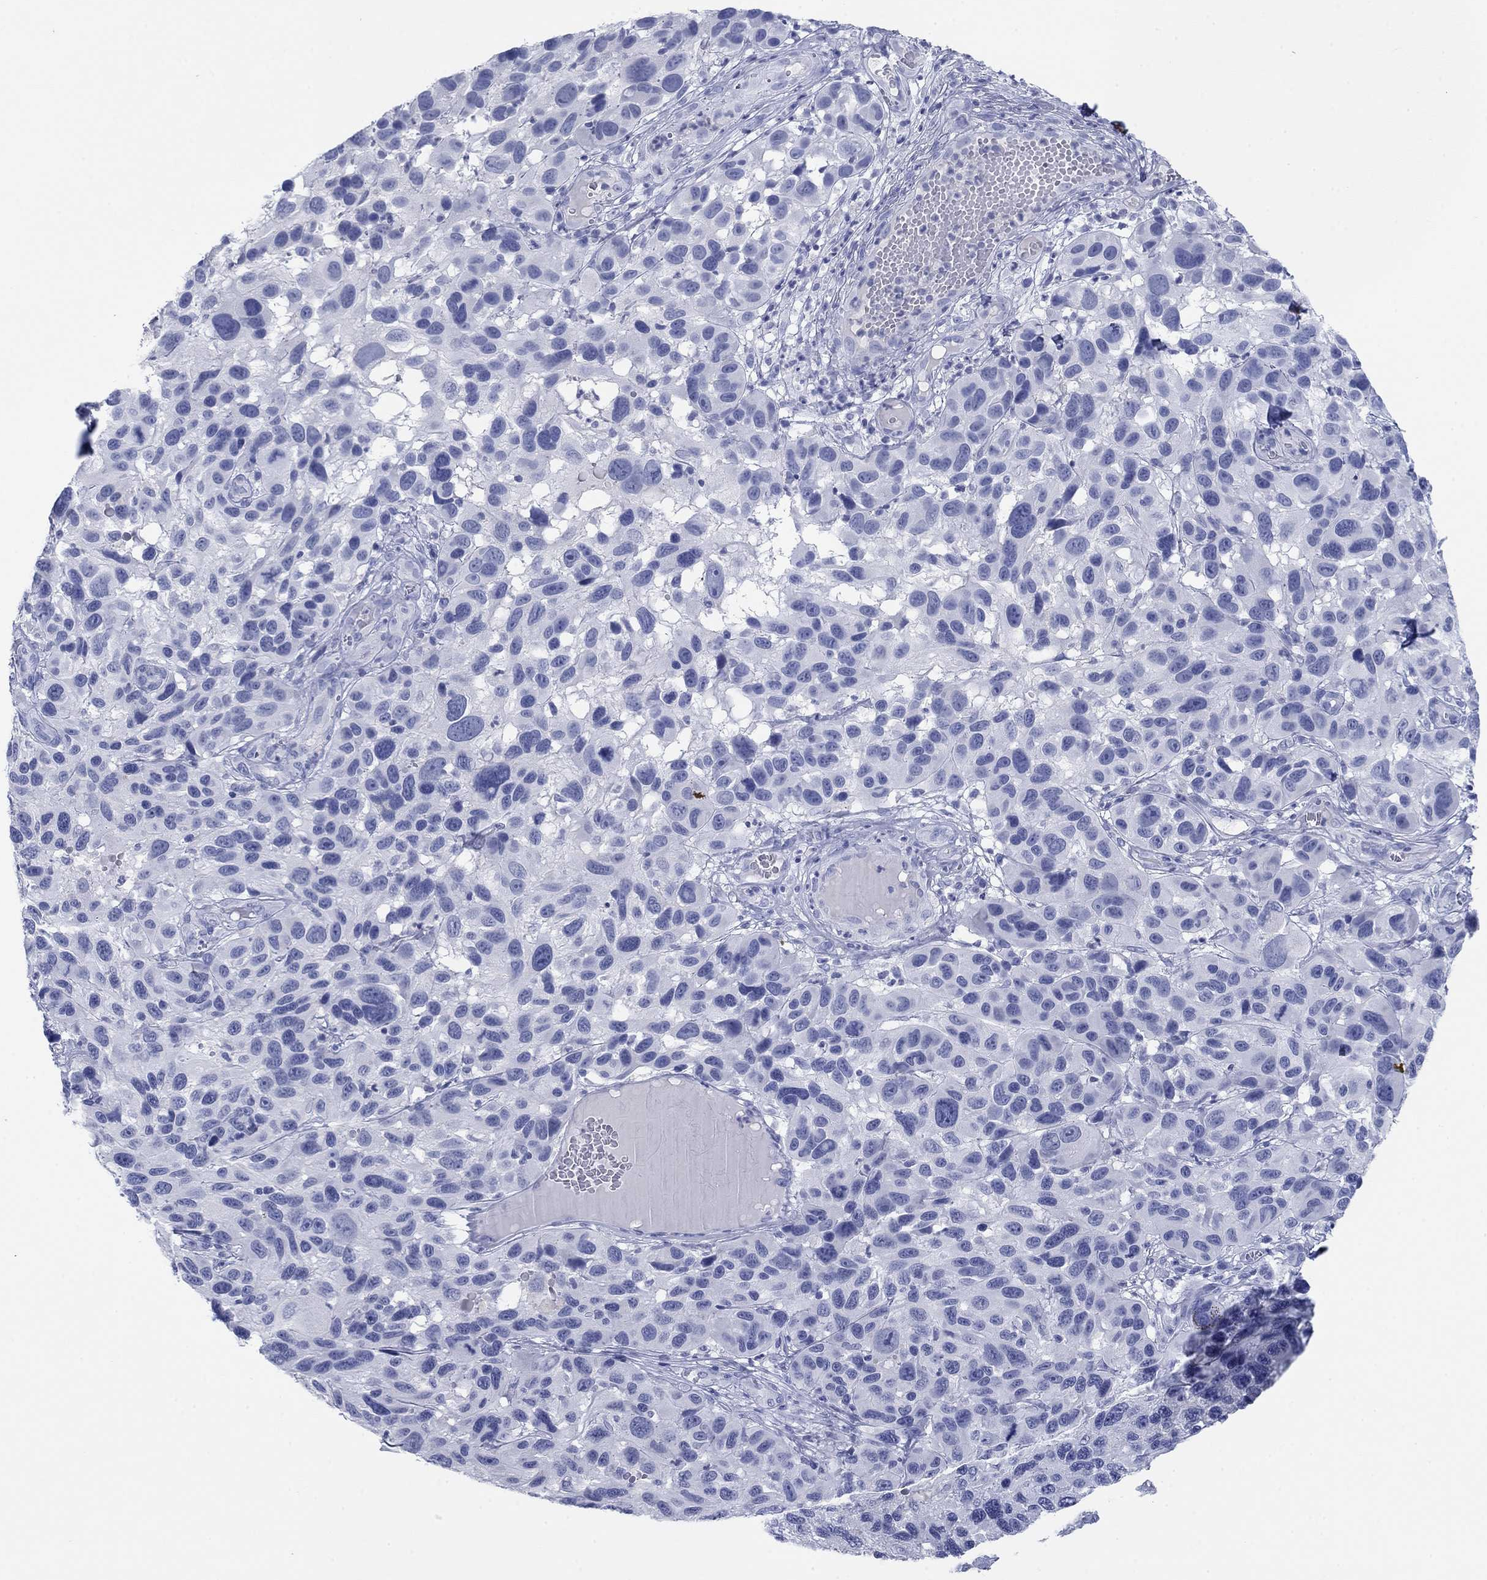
{"staining": {"intensity": "negative", "quantity": "none", "location": "none"}, "tissue": "melanoma", "cell_type": "Tumor cells", "image_type": "cancer", "snomed": [{"axis": "morphology", "description": "Malignant melanoma, NOS"}, {"axis": "topography", "description": "Skin"}], "caption": "Tumor cells are negative for brown protein staining in melanoma.", "gene": "PDYN", "patient": {"sex": "male", "age": 53}}